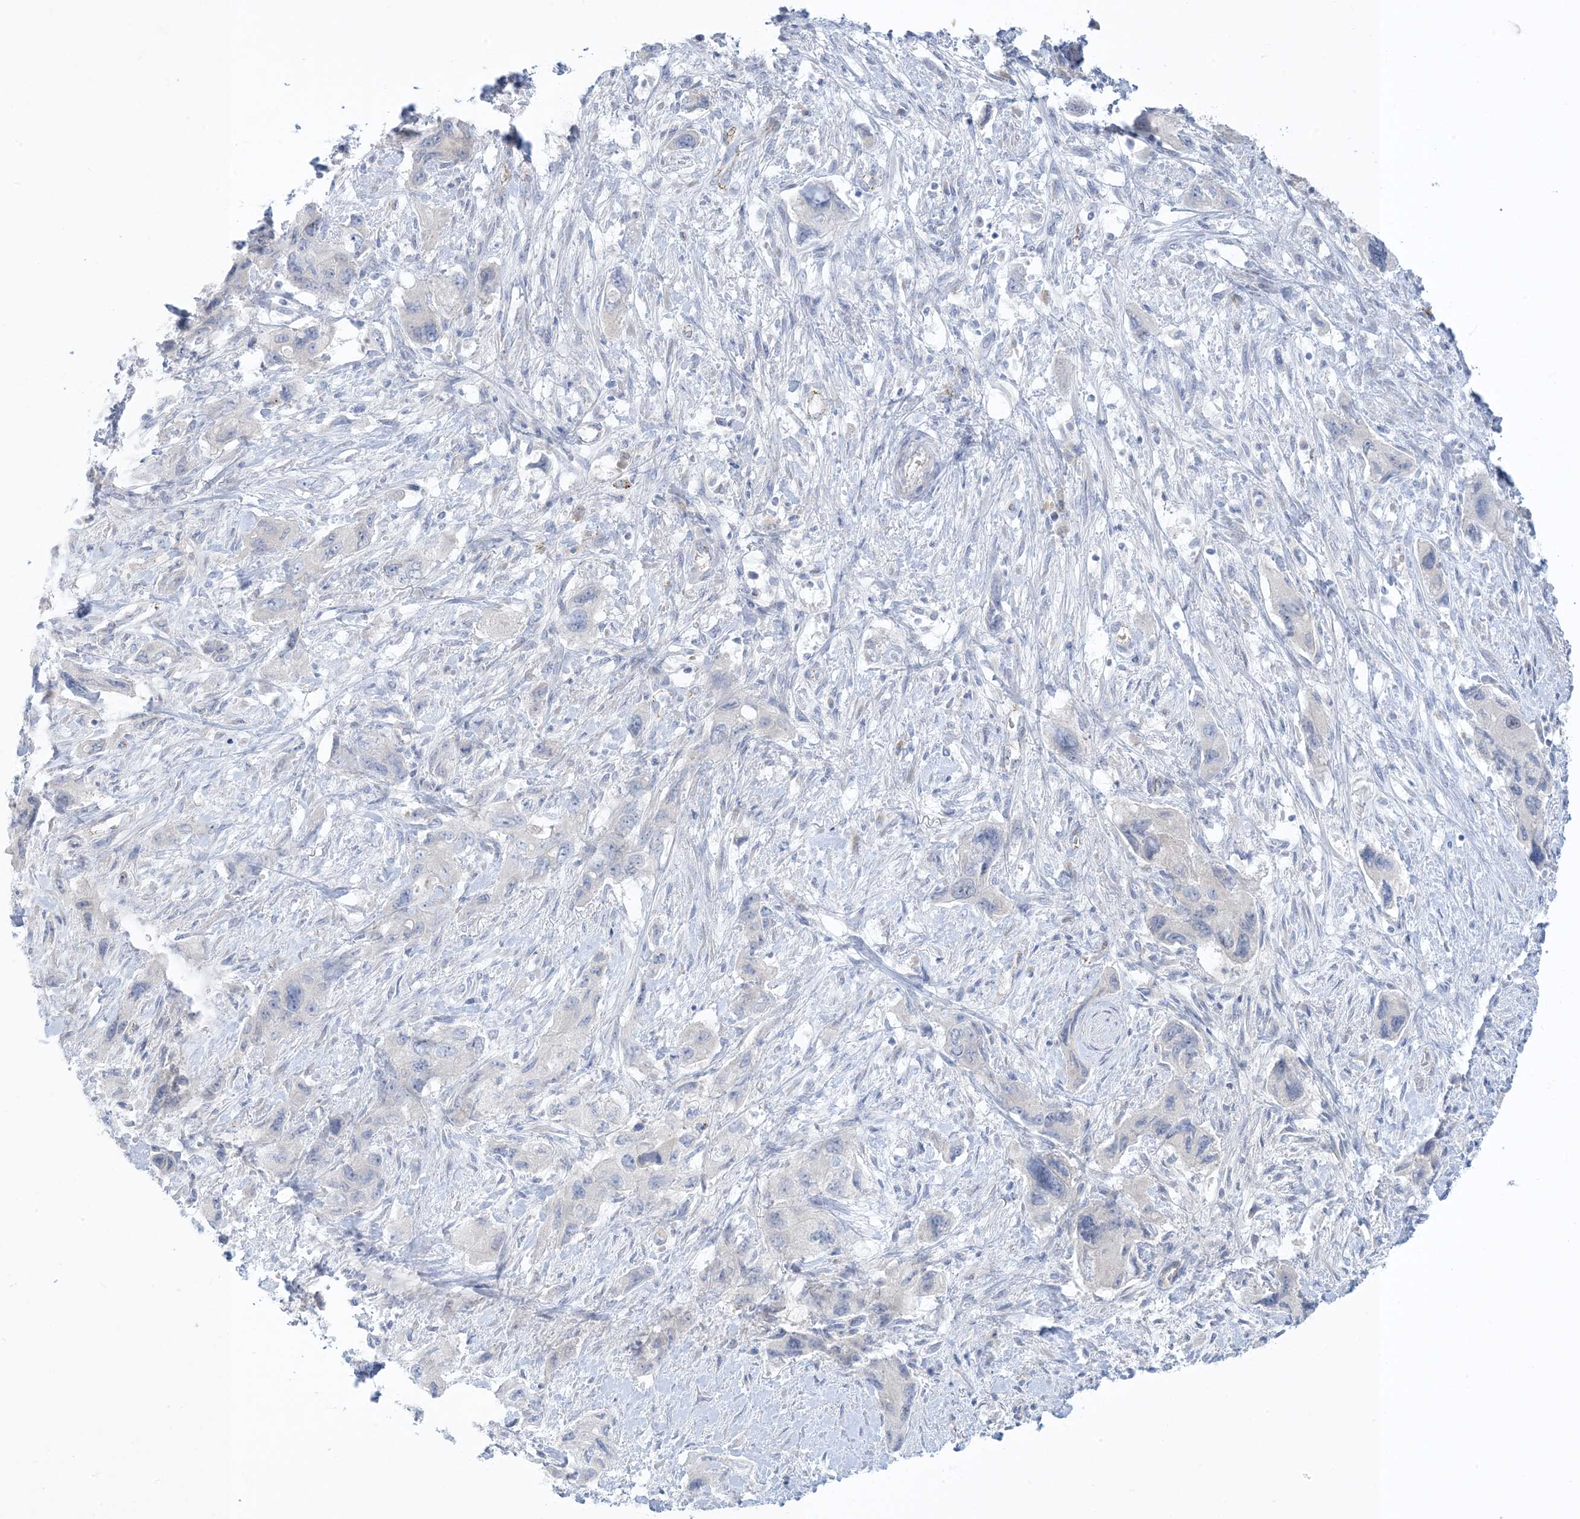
{"staining": {"intensity": "negative", "quantity": "none", "location": "none"}, "tissue": "pancreatic cancer", "cell_type": "Tumor cells", "image_type": "cancer", "snomed": [{"axis": "morphology", "description": "Adenocarcinoma, NOS"}, {"axis": "topography", "description": "Pancreas"}], "caption": "Pancreatic adenocarcinoma was stained to show a protein in brown. There is no significant expression in tumor cells.", "gene": "XIRP2", "patient": {"sex": "female", "age": 73}}